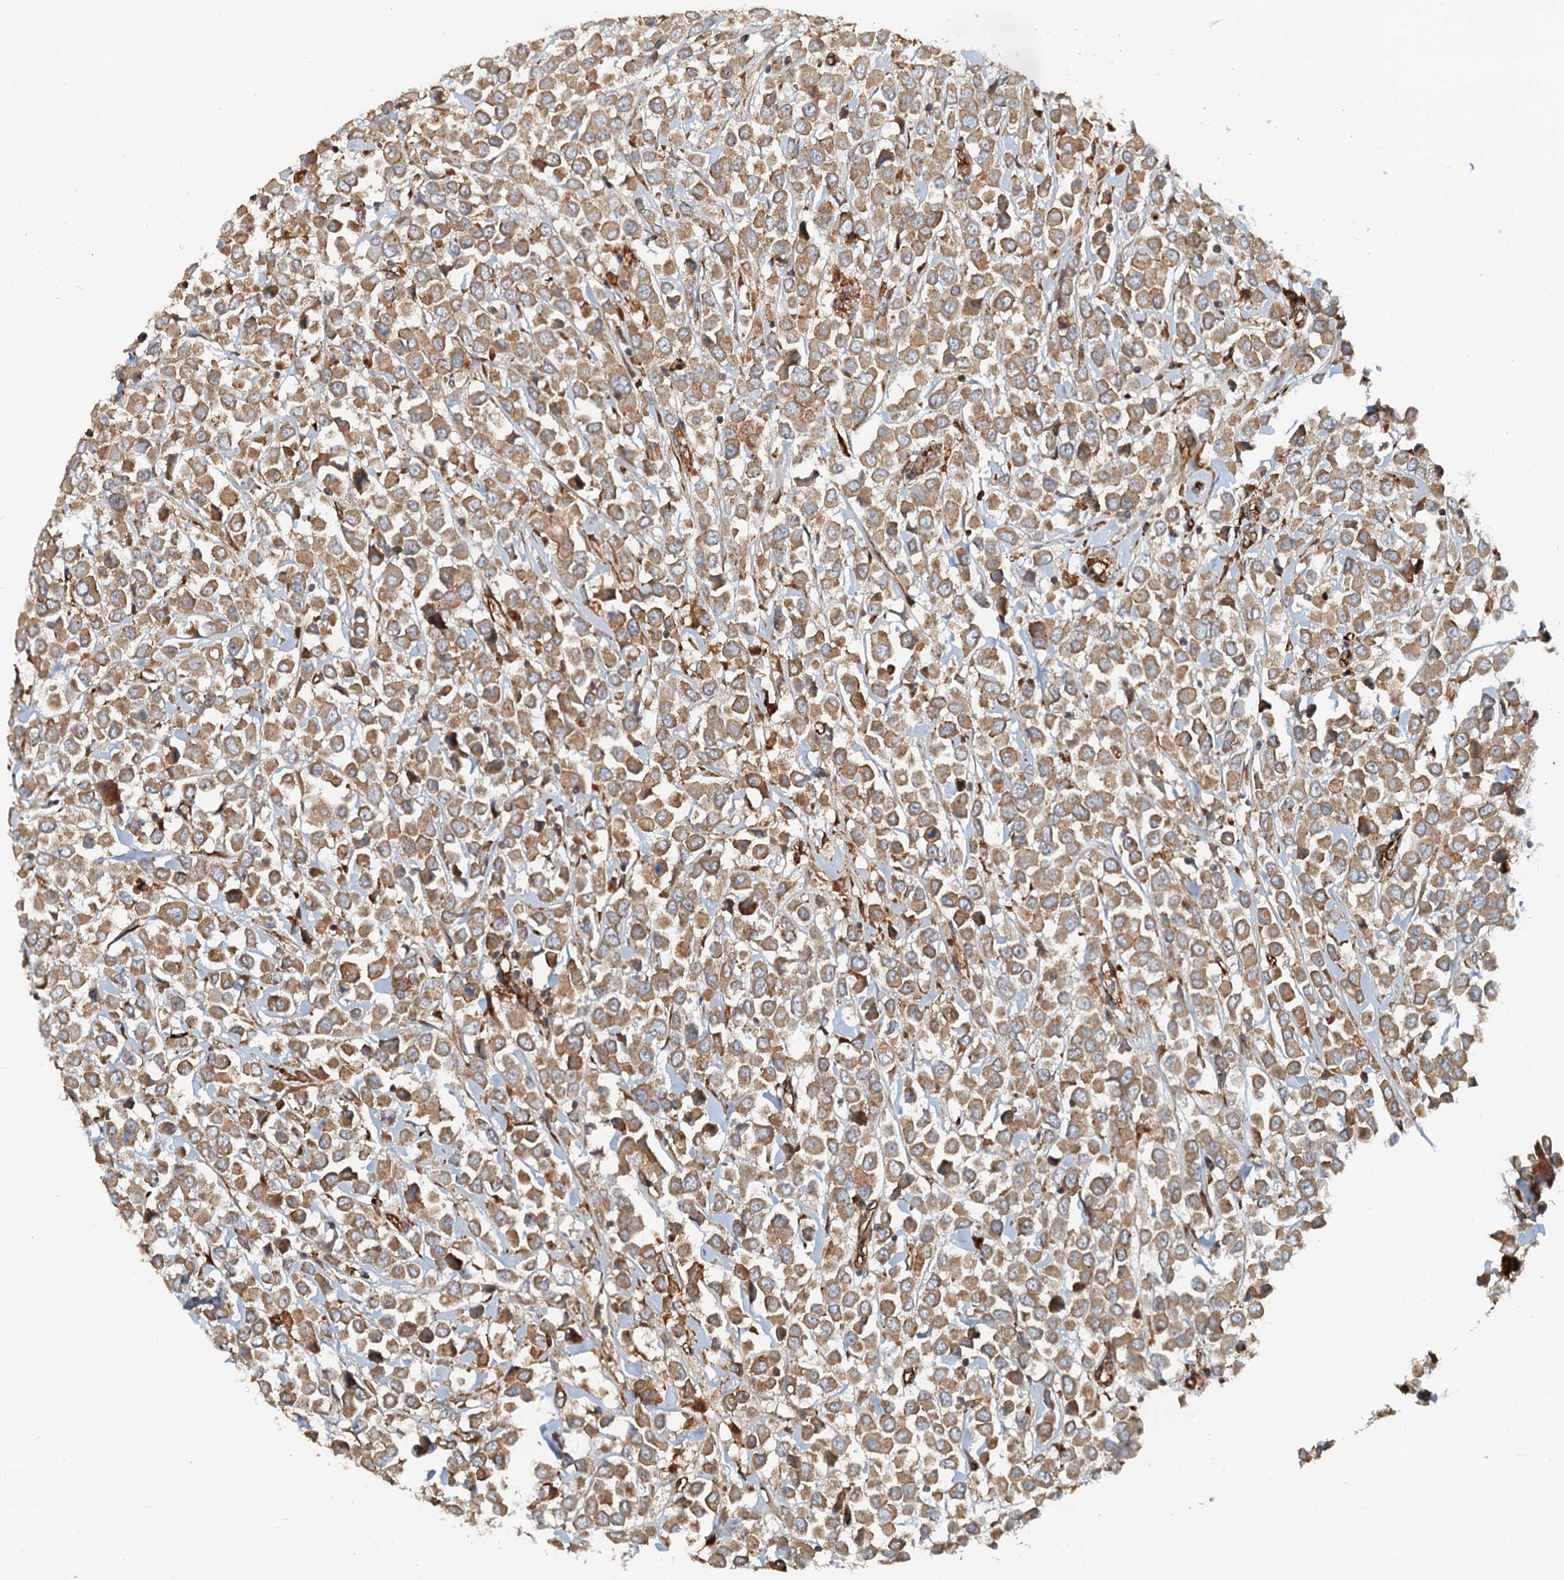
{"staining": {"intensity": "moderate", "quantity": ">75%", "location": "cytoplasmic/membranous"}, "tissue": "breast cancer", "cell_type": "Tumor cells", "image_type": "cancer", "snomed": [{"axis": "morphology", "description": "Duct carcinoma"}, {"axis": "topography", "description": "Breast"}], "caption": "Immunohistochemistry (IHC) photomicrograph of neoplastic tissue: human breast invasive ductal carcinoma stained using immunohistochemistry (IHC) displays medium levels of moderate protein expression localized specifically in the cytoplasmic/membranous of tumor cells, appearing as a cytoplasmic/membranous brown color.", "gene": "NIPAL3", "patient": {"sex": "female", "age": 61}}